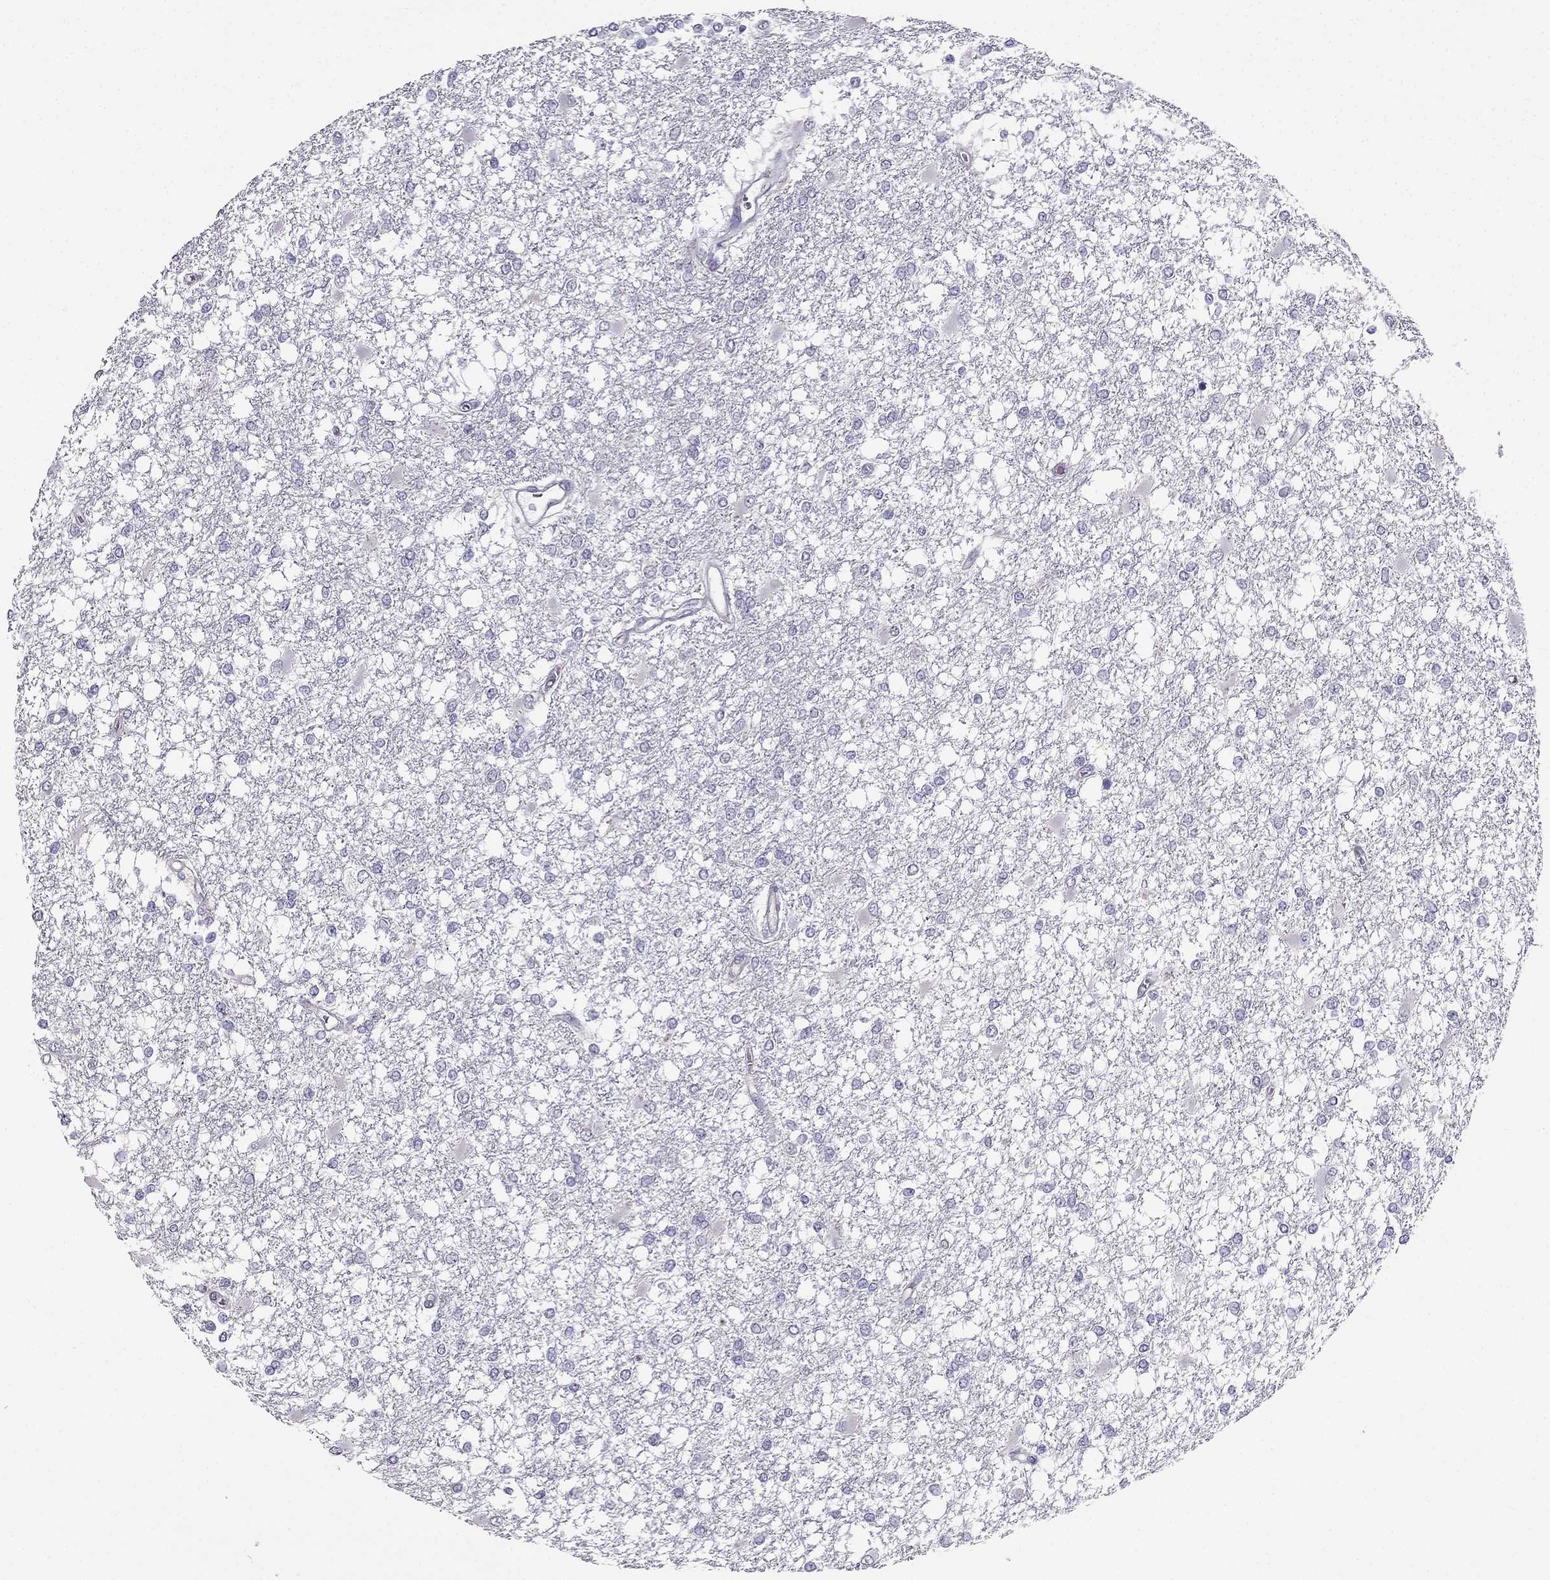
{"staining": {"intensity": "negative", "quantity": "none", "location": "none"}, "tissue": "glioma", "cell_type": "Tumor cells", "image_type": "cancer", "snomed": [{"axis": "morphology", "description": "Glioma, malignant, High grade"}, {"axis": "topography", "description": "Cerebral cortex"}], "caption": "Micrograph shows no significant protein positivity in tumor cells of malignant glioma (high-grade). Brightfield microscopy of IHC stained with DAB (brown) and hematoxylin (blue), captured at high magnification.", "gene": "HSFX1", "patient": {"sex": "male", "age": 79}}